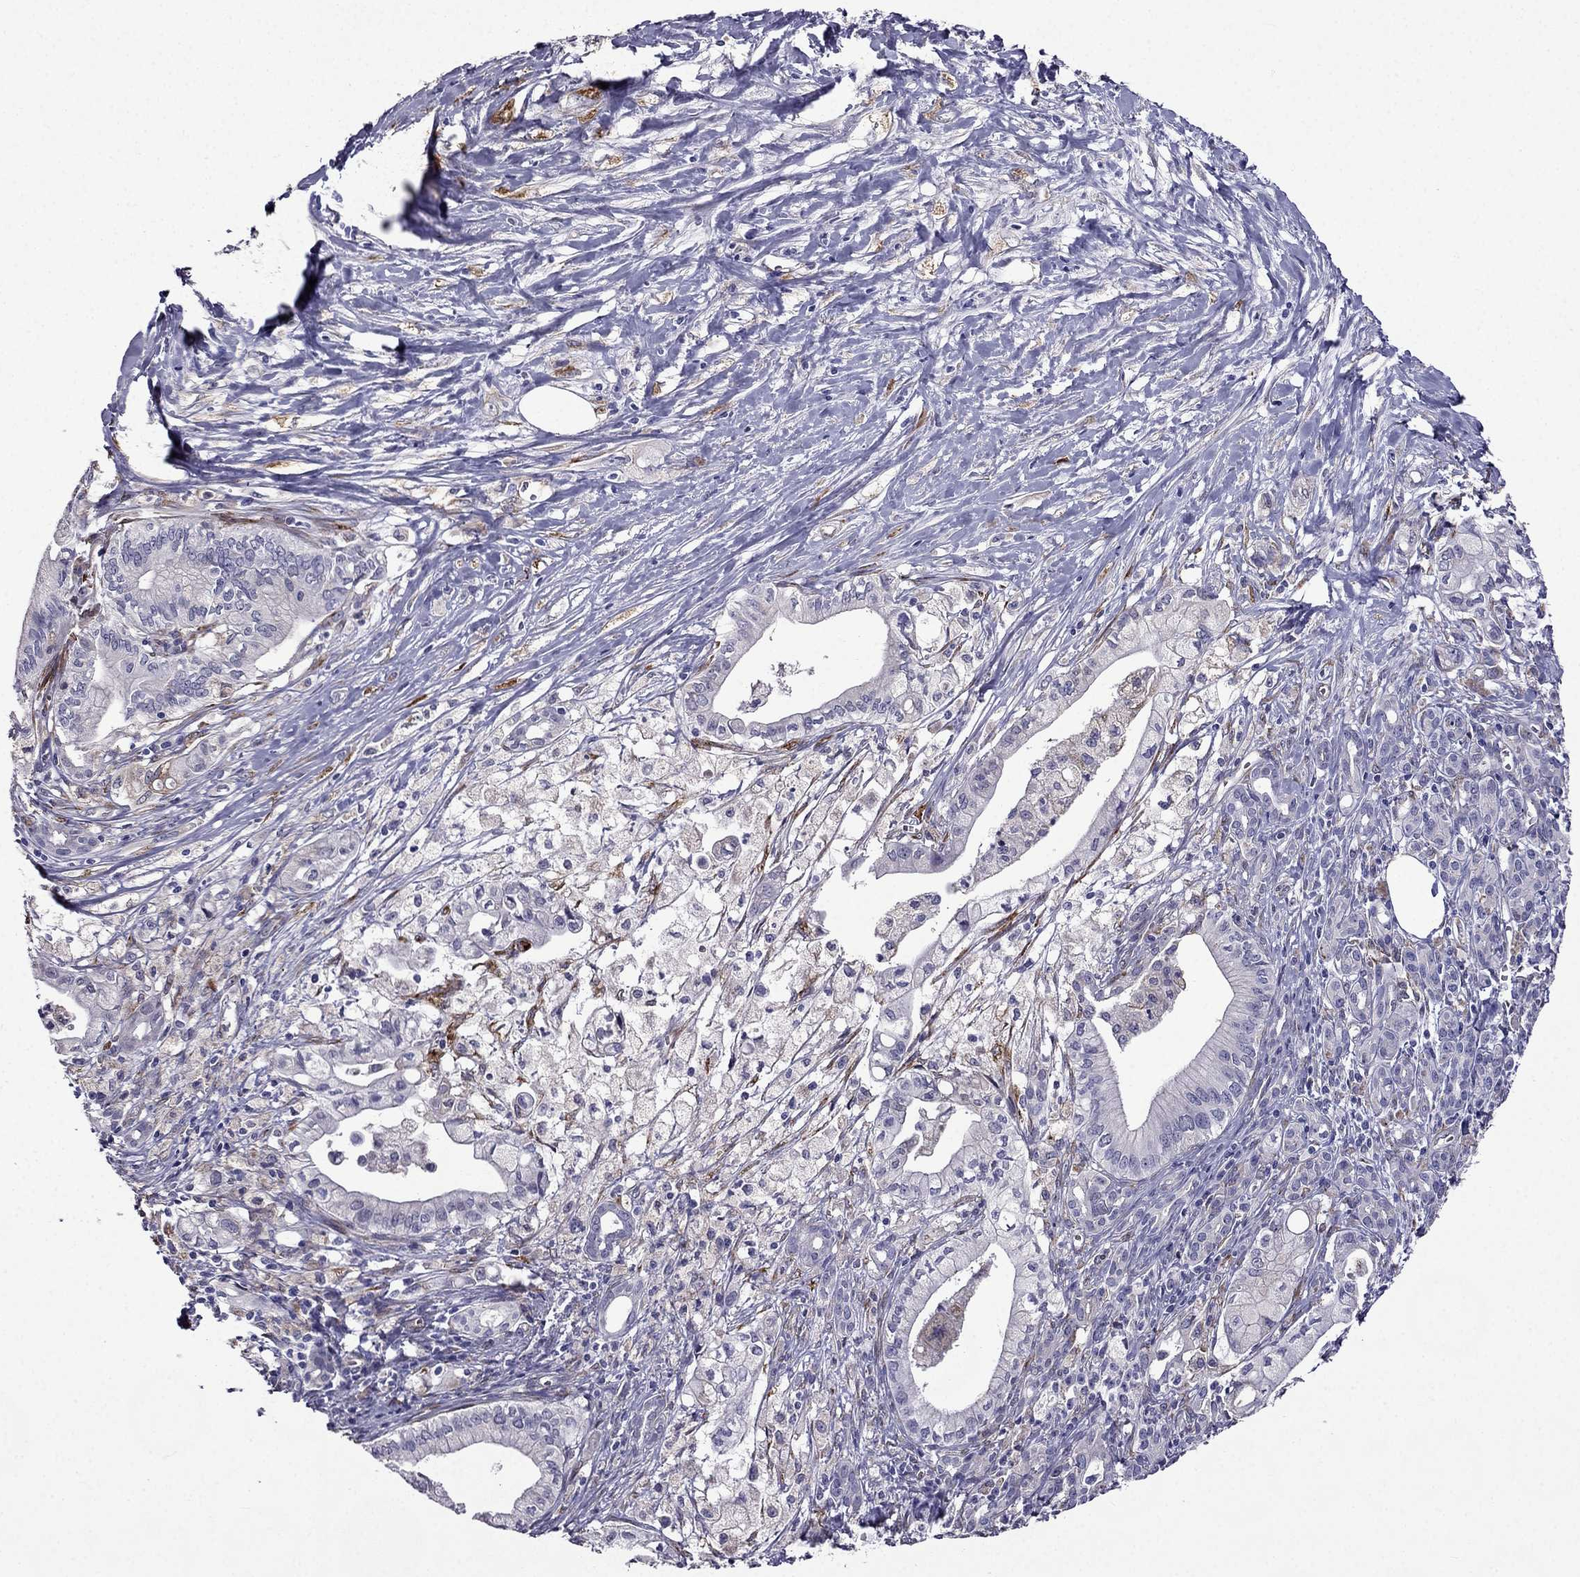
{"staining": {"intensity": "negative", "quantity": "none", "location": "none"}, "tissue": "pancreatic cancer", "cell_type": "Tumor cells", "image_type": "cancer", "snomed": [{"axis": "morphology", "description": "Adenocarcinoma, NOS"}, {"axis": "topography", "description": "Pancreas"}], "caption": "IHC image of neoplastic tissue: human pancreatic cancer (adenocarcinoma) stained with DAB (3,3'-diaminobenzidine) shows no significant protein staining in tumor cells.", "gene": "IKBIP", "patient": {"sex": "male", "age": 71}}